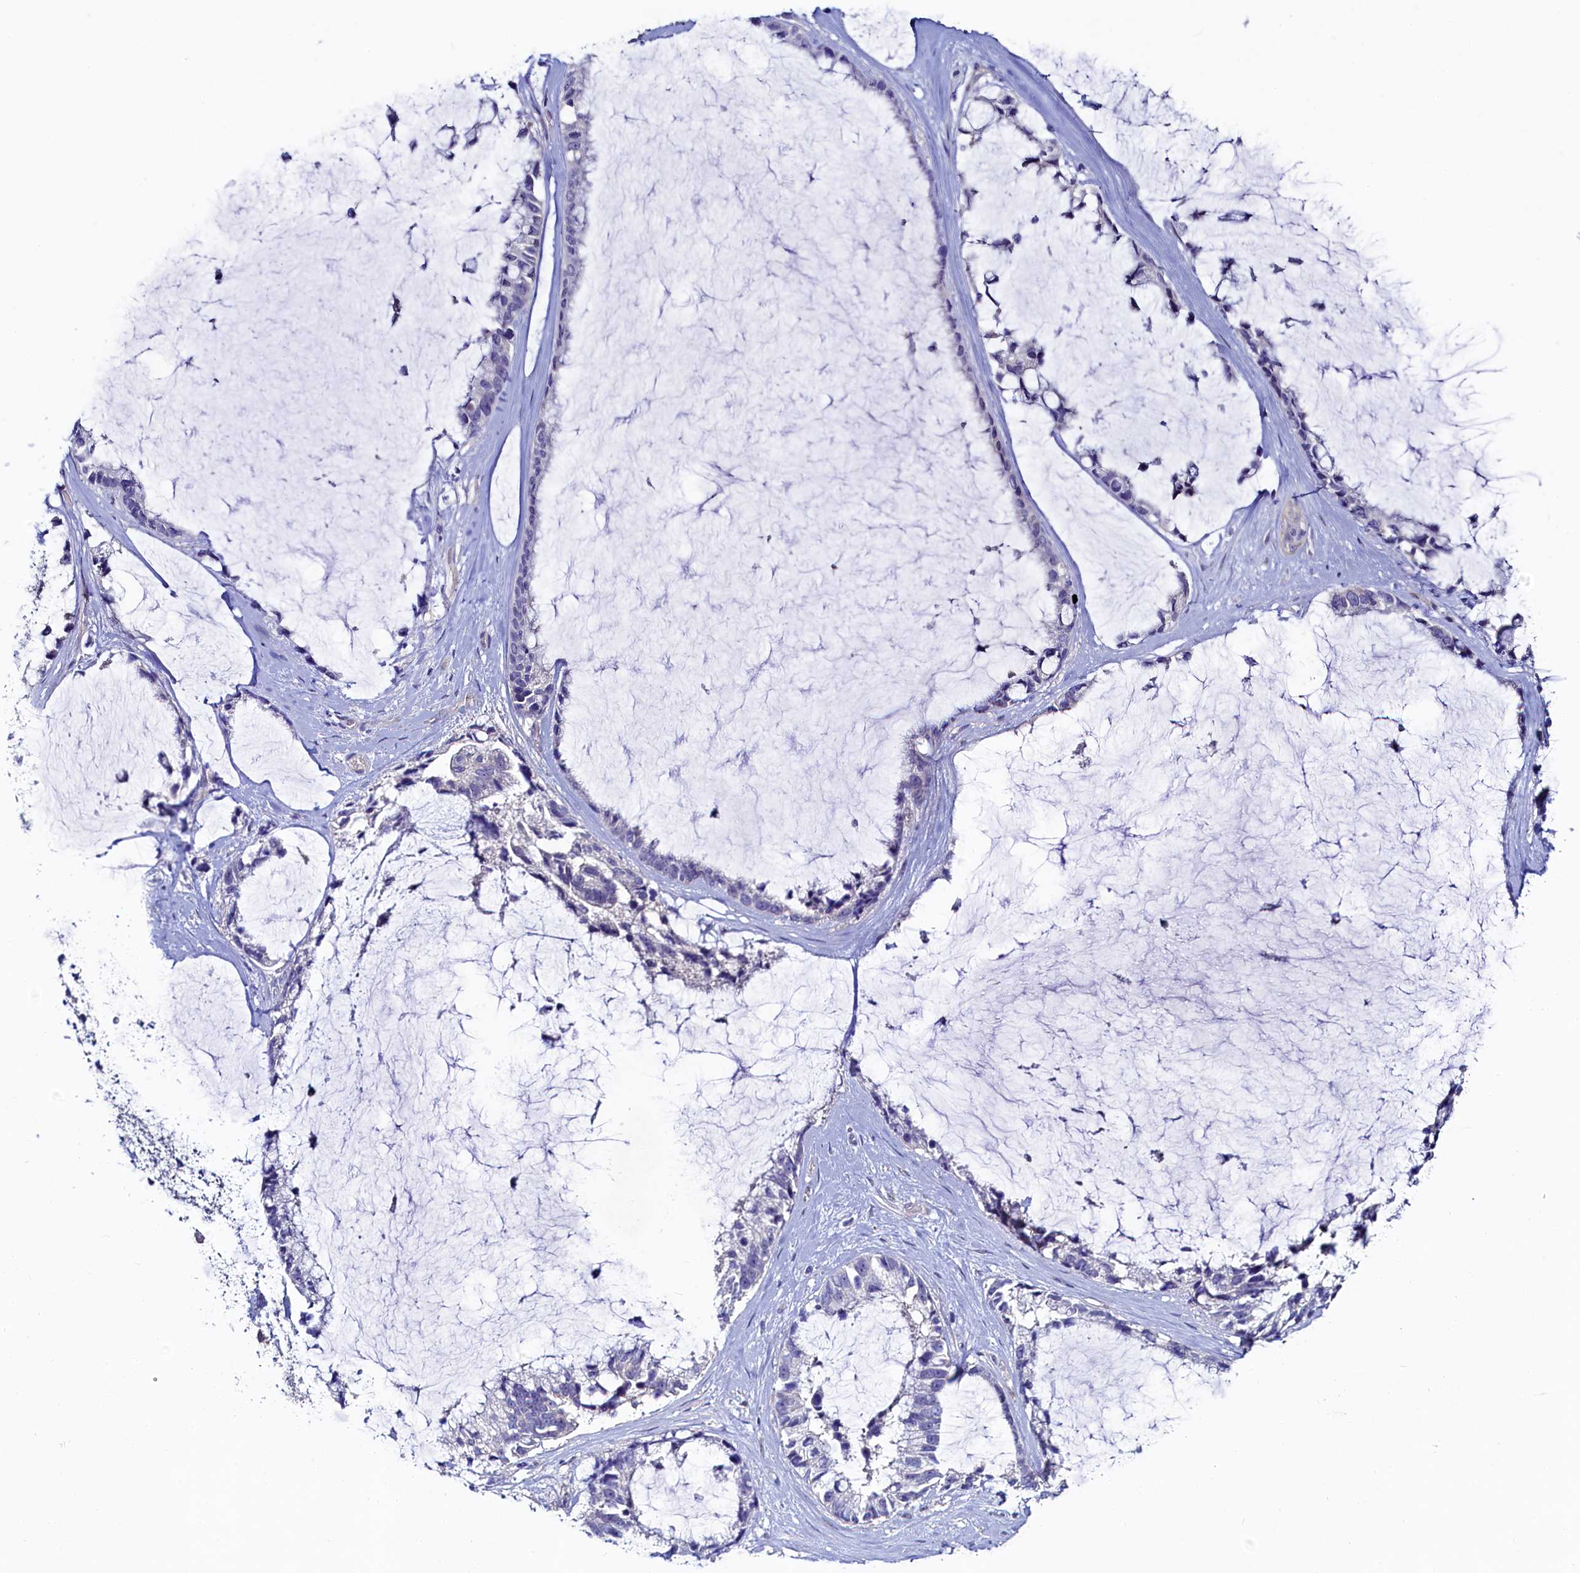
{"staining": {"intensity": "negative", "quantity": "none", "location": "none"}, "tissue": "ovarian cancer", "cell_type": "Tumor cells", "image_type": "cancer", "snomed": [{"axis": "morphology", "description": "Cystadenocarcinoma, mucinous, NOS"}, {"axis": "topography", "description": "Ovary"}], "caption": "Photomicrograph shows no protein positivity in tumor cells of mucinous cystadenocarcinoma (ovarian) tissue. (DAB IHC visualized using brightfield microscopy, high magnification).", "gene": "ASTE1", "patient": {"sex": "female", "age": 39}}